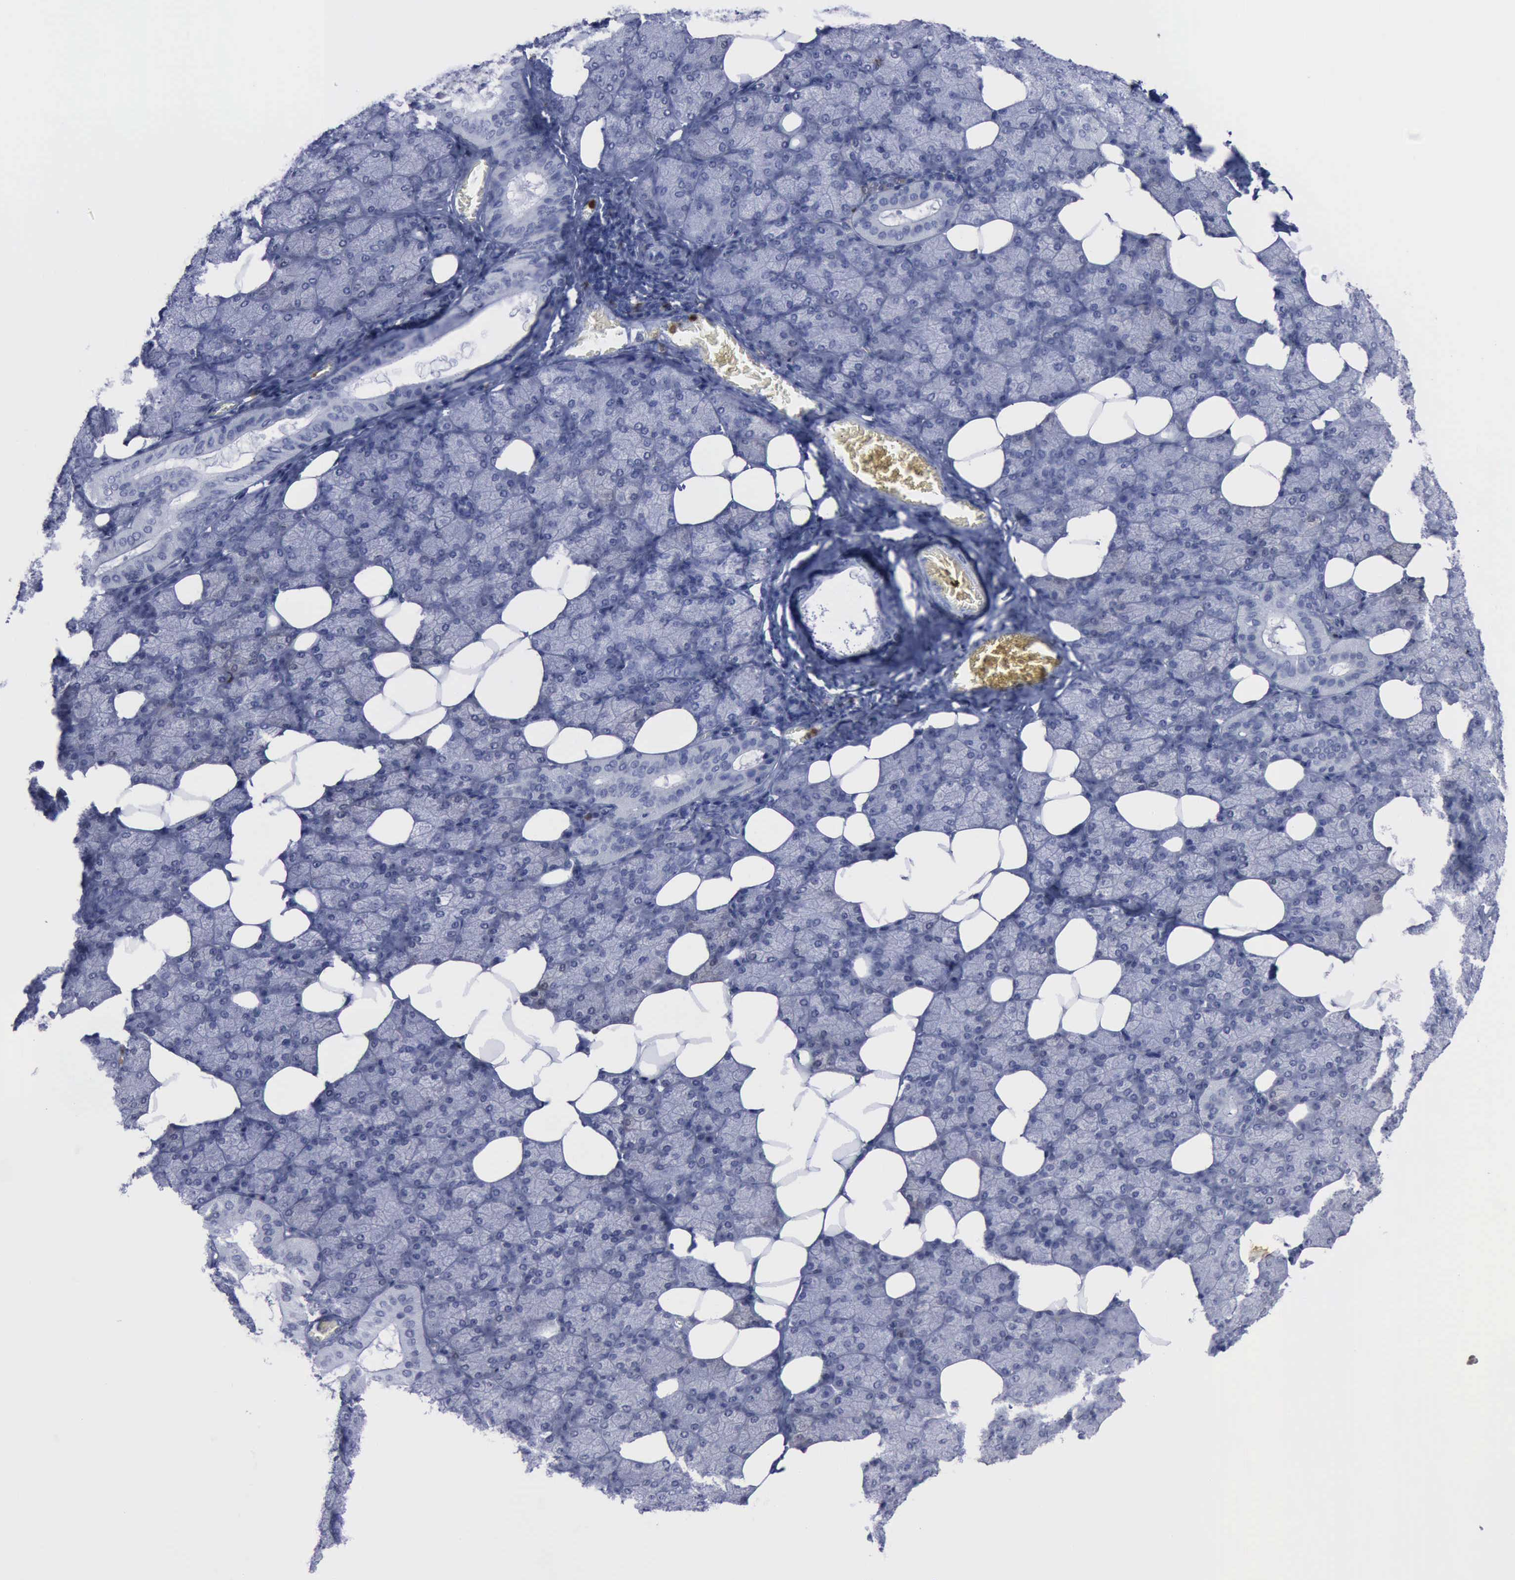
{"staining": {"intensity": "negative", "quantity": "none", "location": "none"}, "tissue": "salivary gland", "cell_type": "Glandular cells", "image_type": "normal", "snomed": [{"axis": "morphology", "description": "Normal tissue, NOS"}, {"axis": "topography", "description": "Lymph node"}, {"axis": "topography", "description": "Salivary gland"}], "caption": "This is a image of IHC staining of normal salivary gland, which shows no staining in glandular cells.", "gene": "CSTA", "patient": {"sex": "male", "age": 8}}